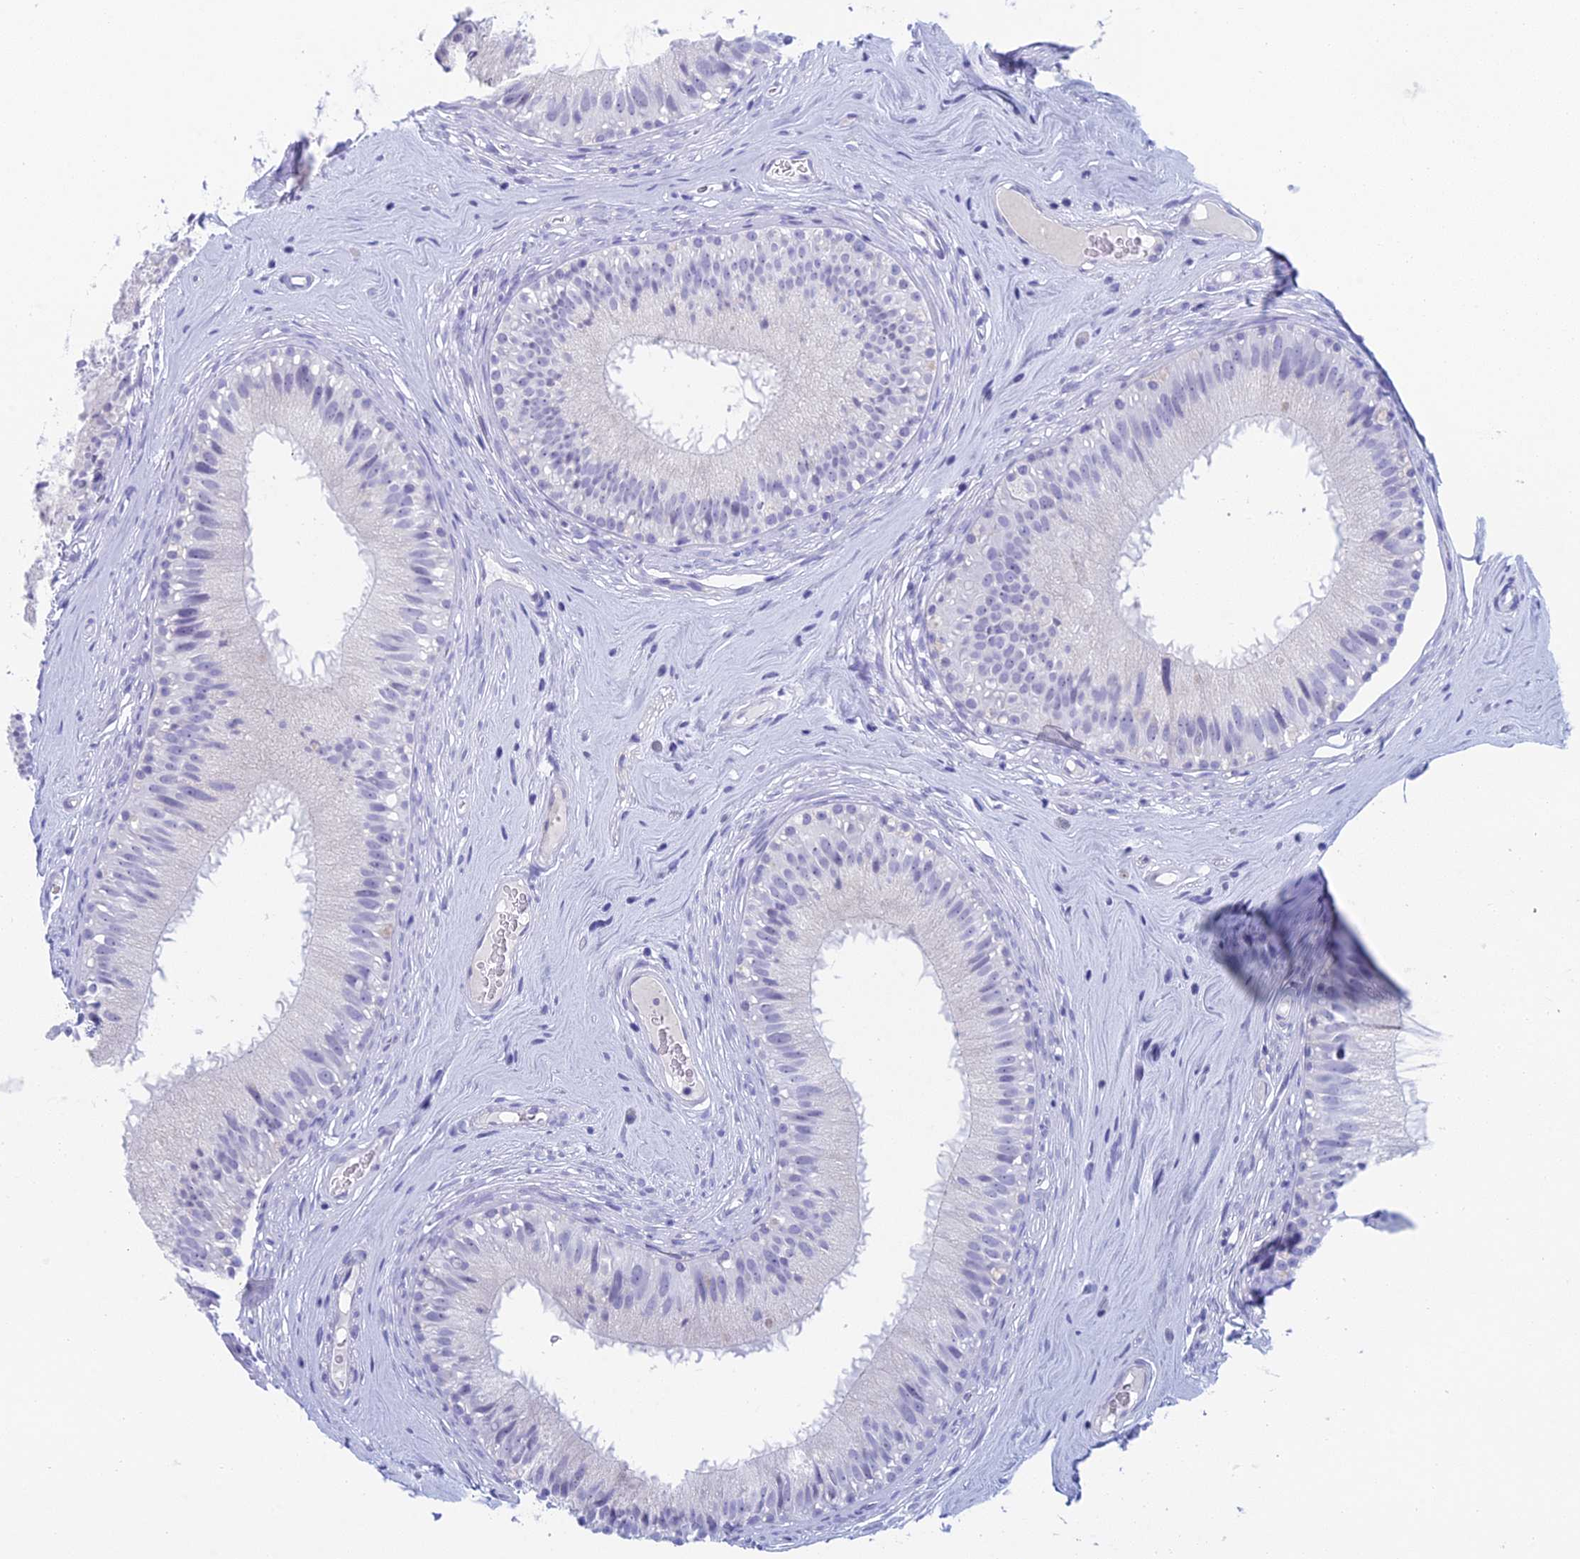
{"staining": {"intensity": "negative", "quantity": "none", "location": "none"}, "tissue": "epididymis", "cell_type": "Glandular cells", "image_type": "normal", "snomed": [{"axis": "morphology", "description": "Normal tissue, NOS"}, {"axis": "topography", "description": "Epididymis"}], "caption": "This is an immunohistochemistry image of normal epididymis. There is no staining in glandular cells.", "gene": "TMEM161B", "patient": {"sex": "male", "age": 45}}